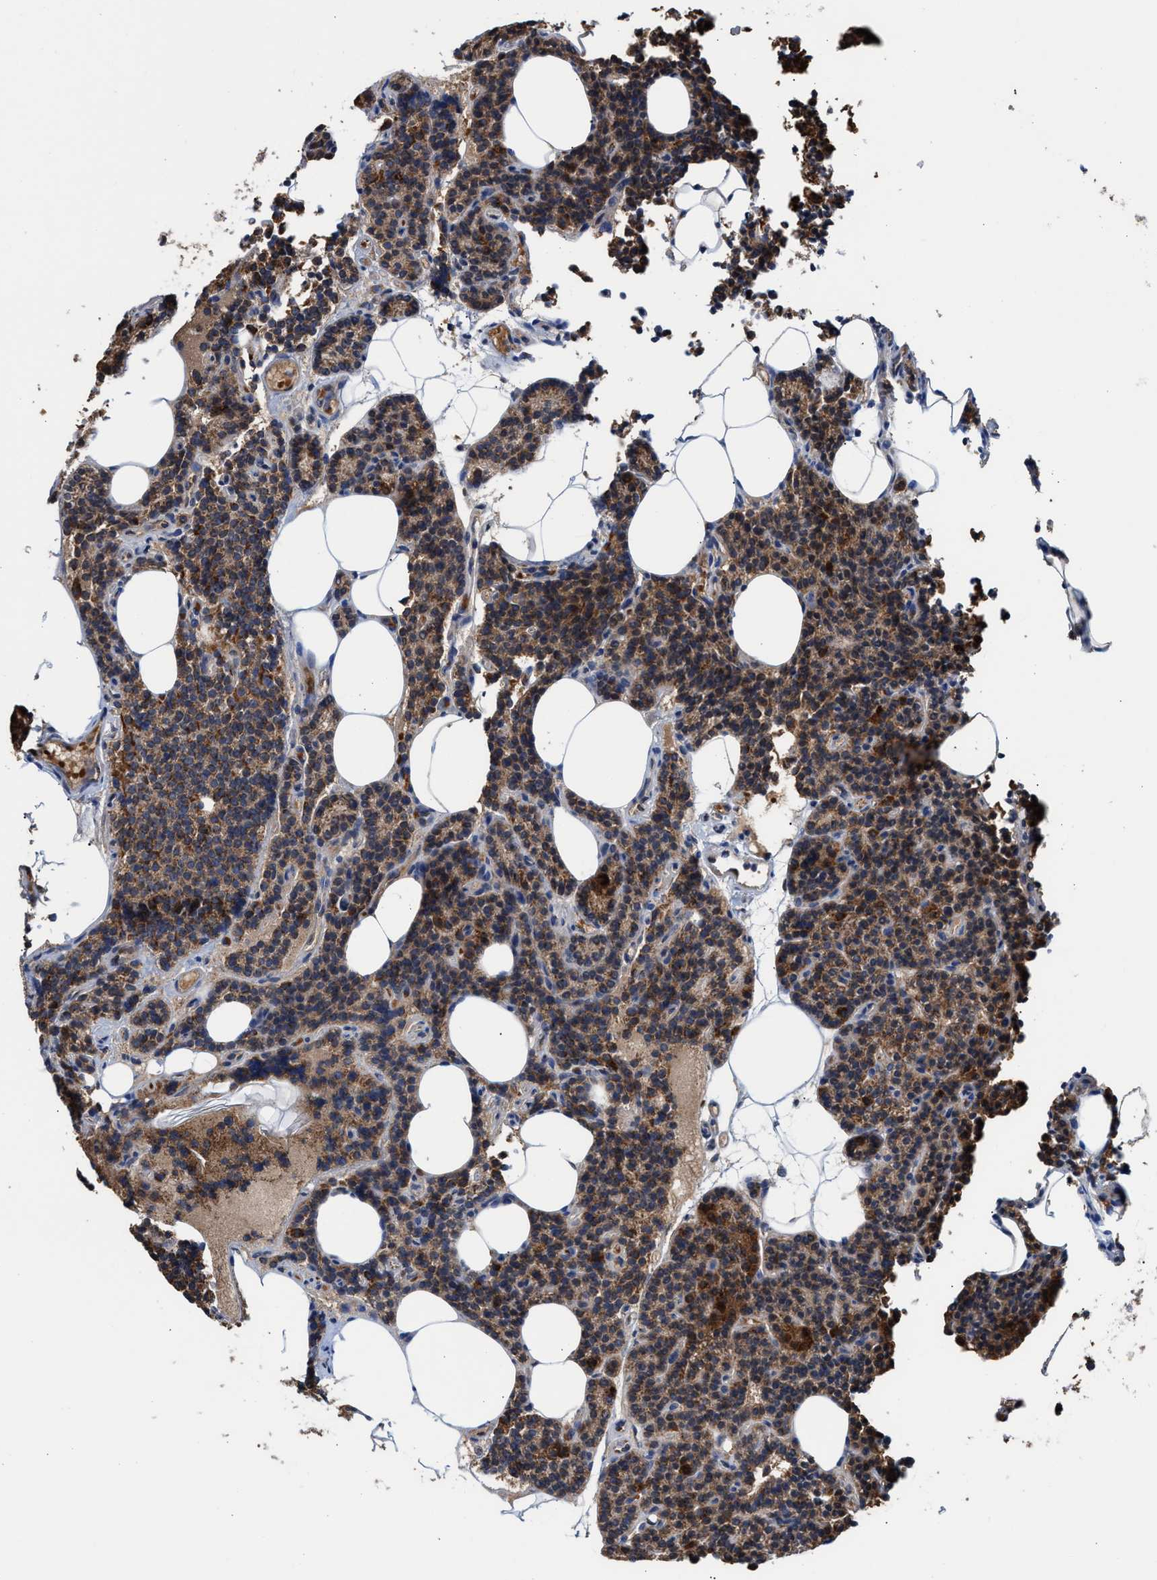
{"staining": {"intensity": "moderate", "quantity": ">75%", "location": "cytoplasmic/membranous"}, "tissue": "parathyroid gland", "cell_type": "Glandular cells", "image_type": "normal", "snomed": [{"axis": "morphology", "description": "Normal tissue, NOS"}, {"axis": "morphology", "description": "Adenoma, NOS"}, {"axis": "topography", "description": "Parathyroid gland"}], "caption": "Immunohistochemistry of normal parathyroid gland demonstrates medium levels of moderate cytoplasmic/membranous staining in about >75% of glandular cells.", "gene": "MECR", "patient": {"sex": "female", "age": 43}}